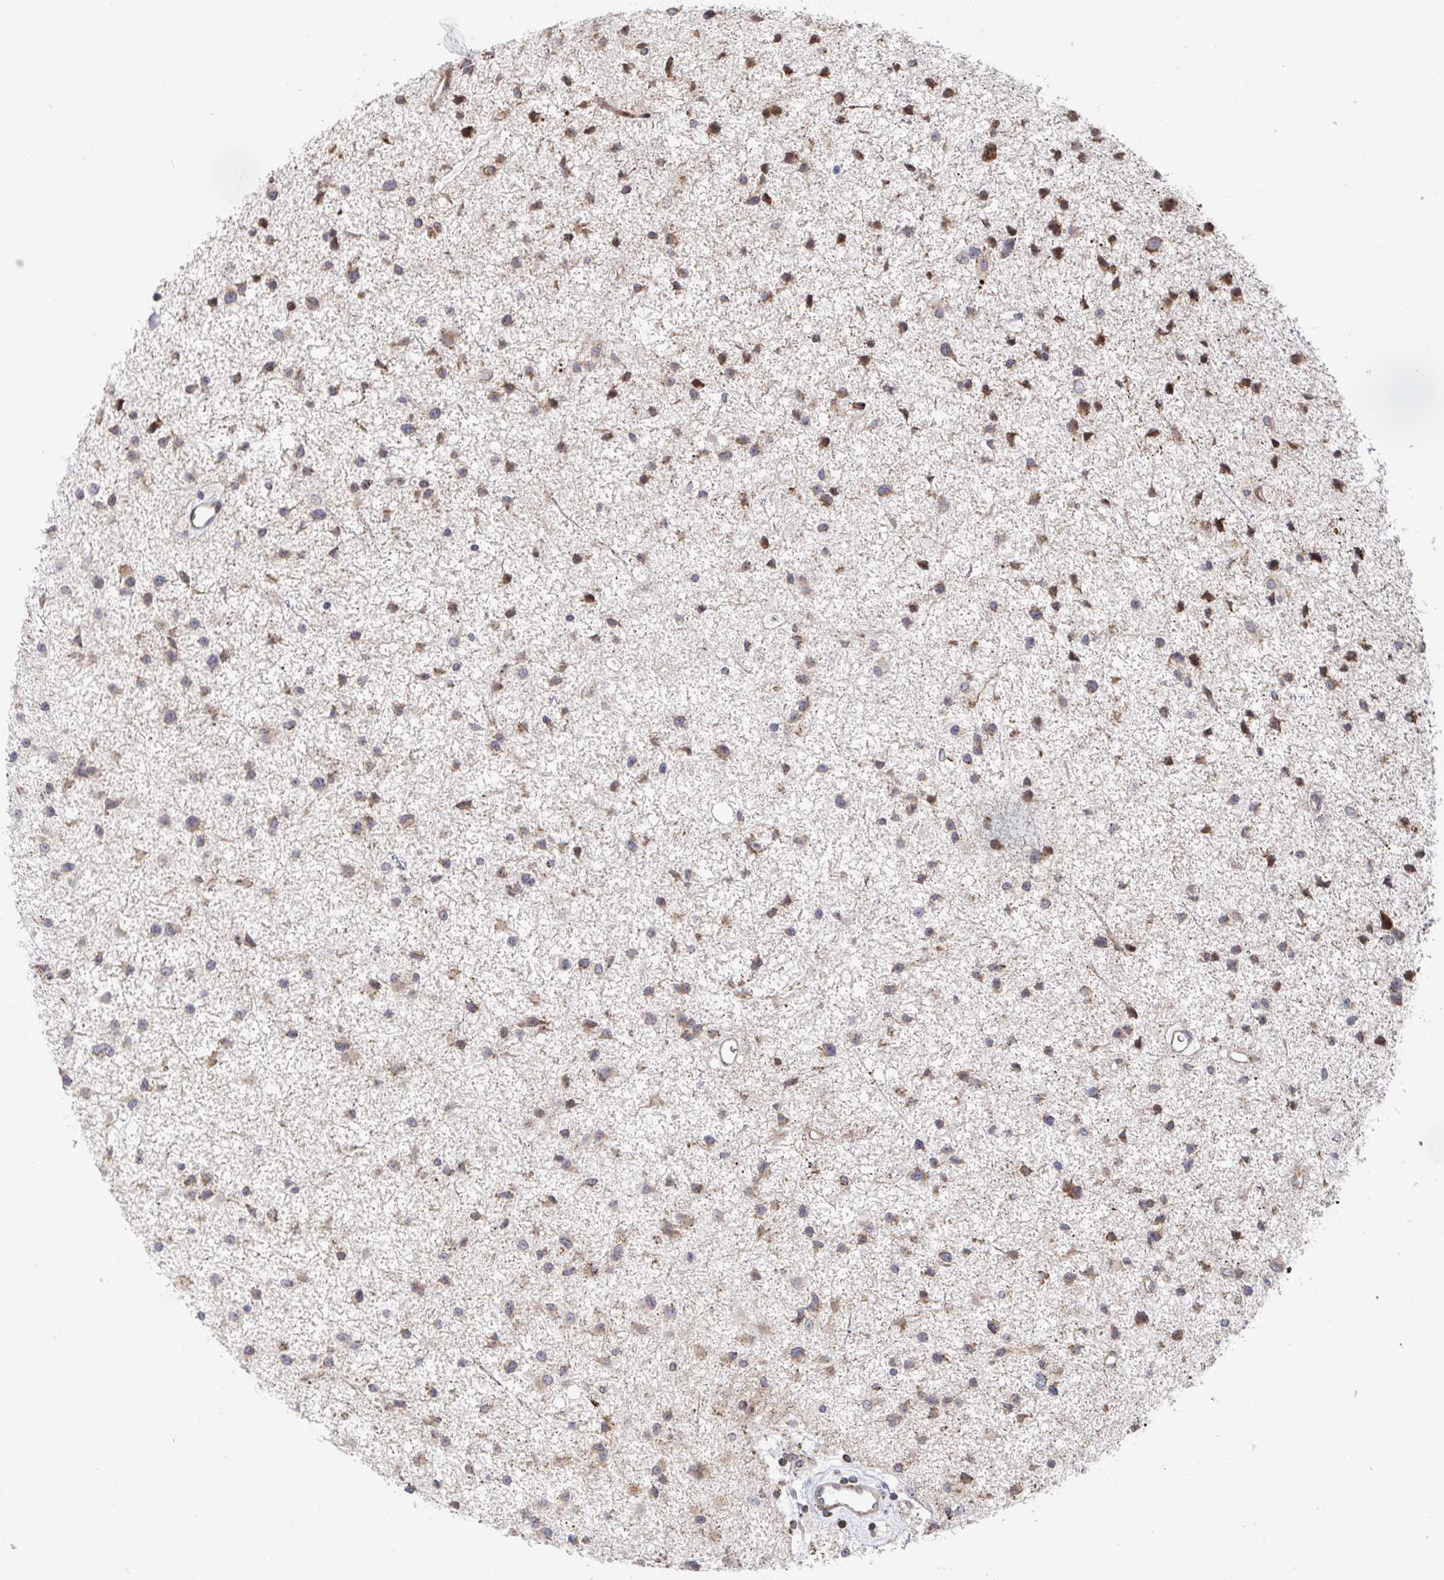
{"staining": {"intensity": "moderate", "quantity": ">75%", "location": "cytoplasmic/membranous"}, "tissue": "glioma", "cell_type": "Tumor cells", "image_type": "cancer", "snomed": [{"axis": "morphology", "description": "Glioma, malignant, Low grade"}, {"axis": "topography", "description": "Brain"}], "caption": "Tumor cells show medium levels of moderate cytoplasmic/membranous expression in approximately >75% of cells in malignant glioma (low-grade).", "gene": "STARD8", "patient": {"sex": "male", "age": 43}}